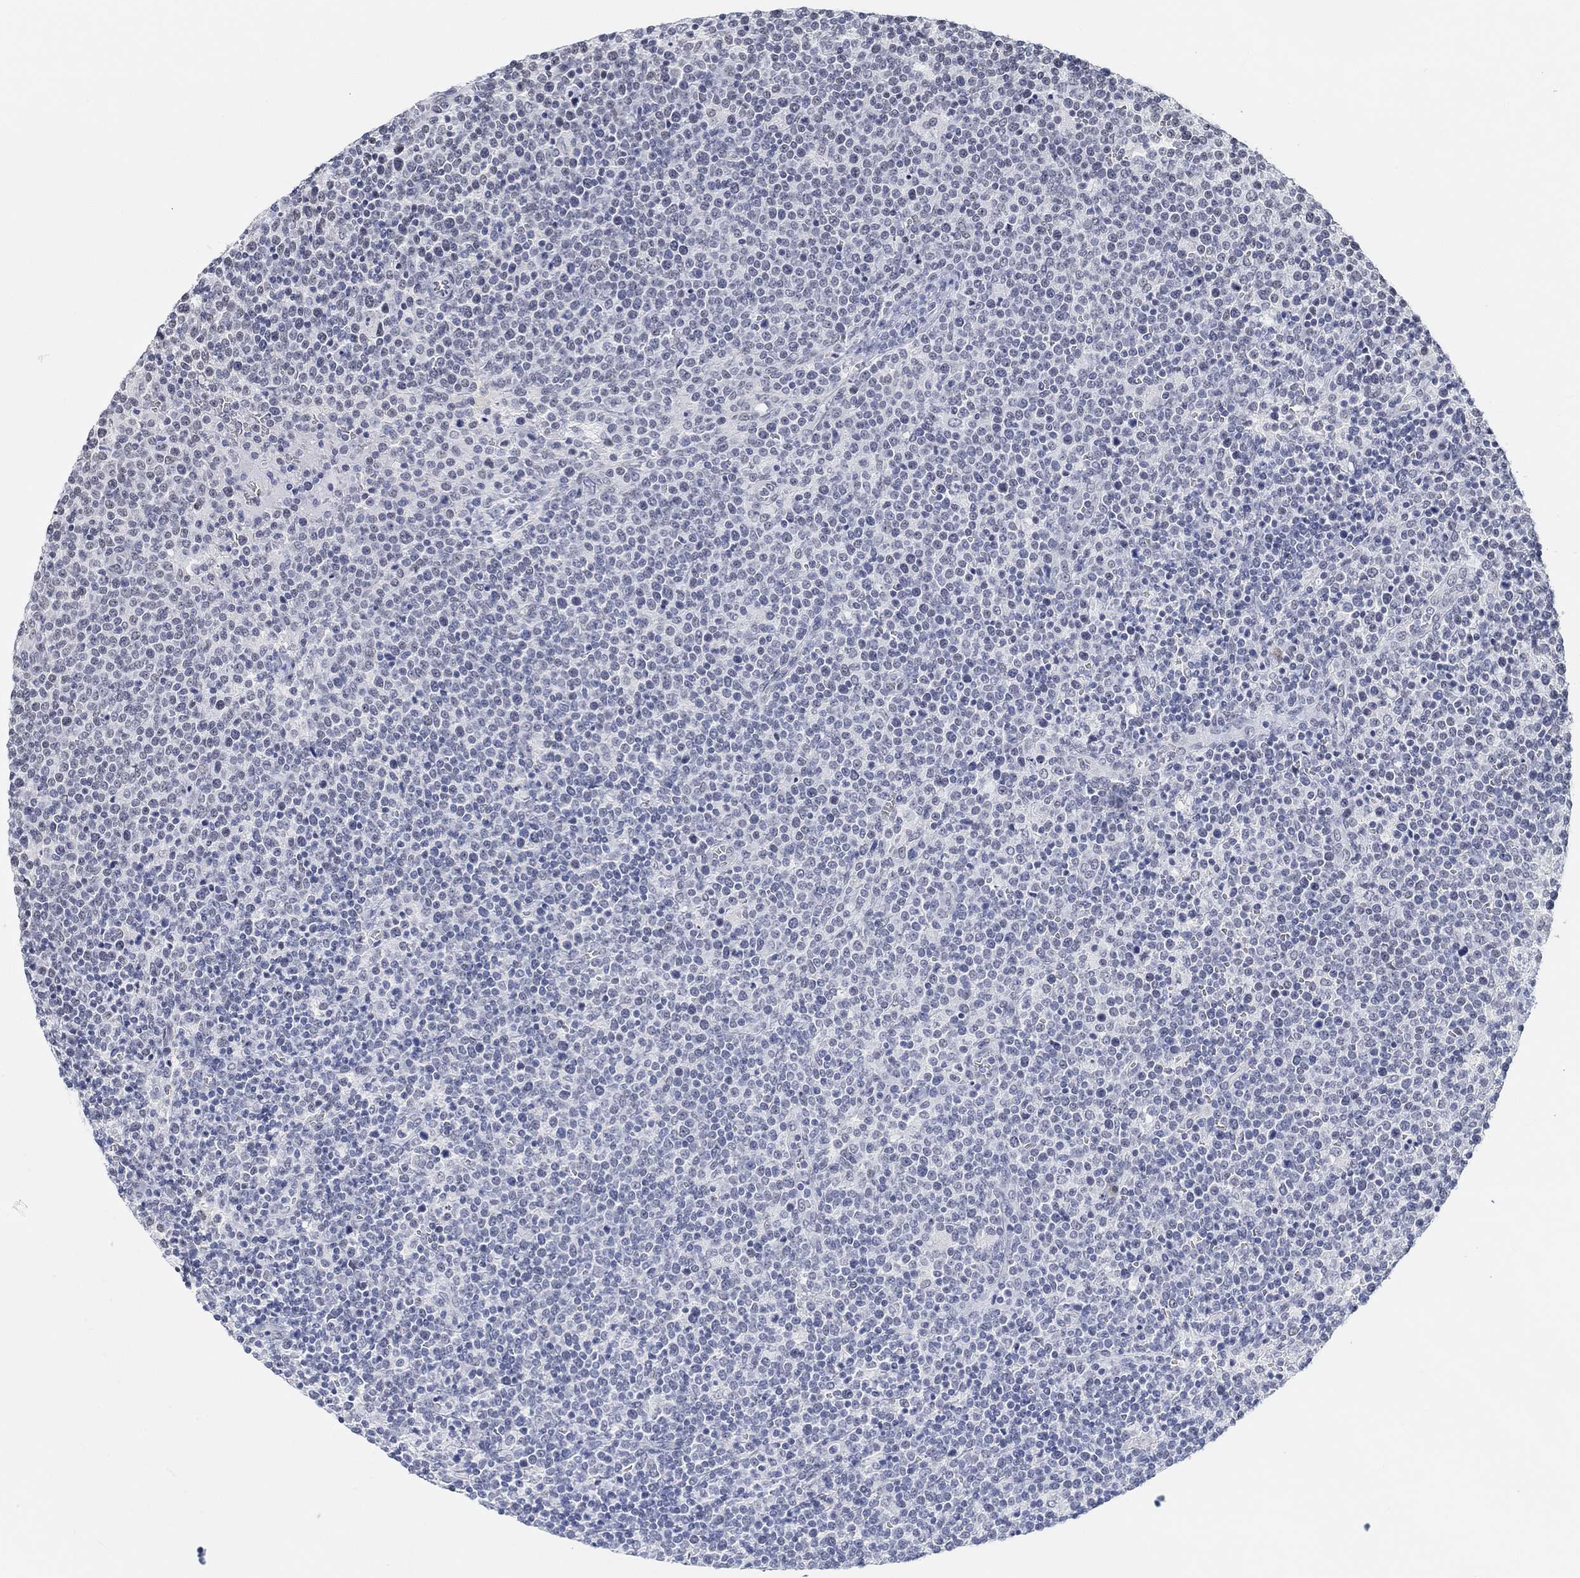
{"staining": {"intensity": "negative", "quantity": "none", "location": "none"}, "tissue": "lymphoma", "cell_type": "Tumor cells", "image_type": "cancer", "snomed": [{"axis": "morphology", "description": "Malignant lymphoma, non-Hodgkin's type, High grade"}, {"axis": "topography", "description": "Lymph node"}], "caption": "Immunohistochemistry image of neoplastic tissue: lymphoma stained with DAB shows no significant protein expression in tumor cells. Nuclei are stained in blue.", "gene": "PURG", "patient": {"sex": "male", "age": 61}}